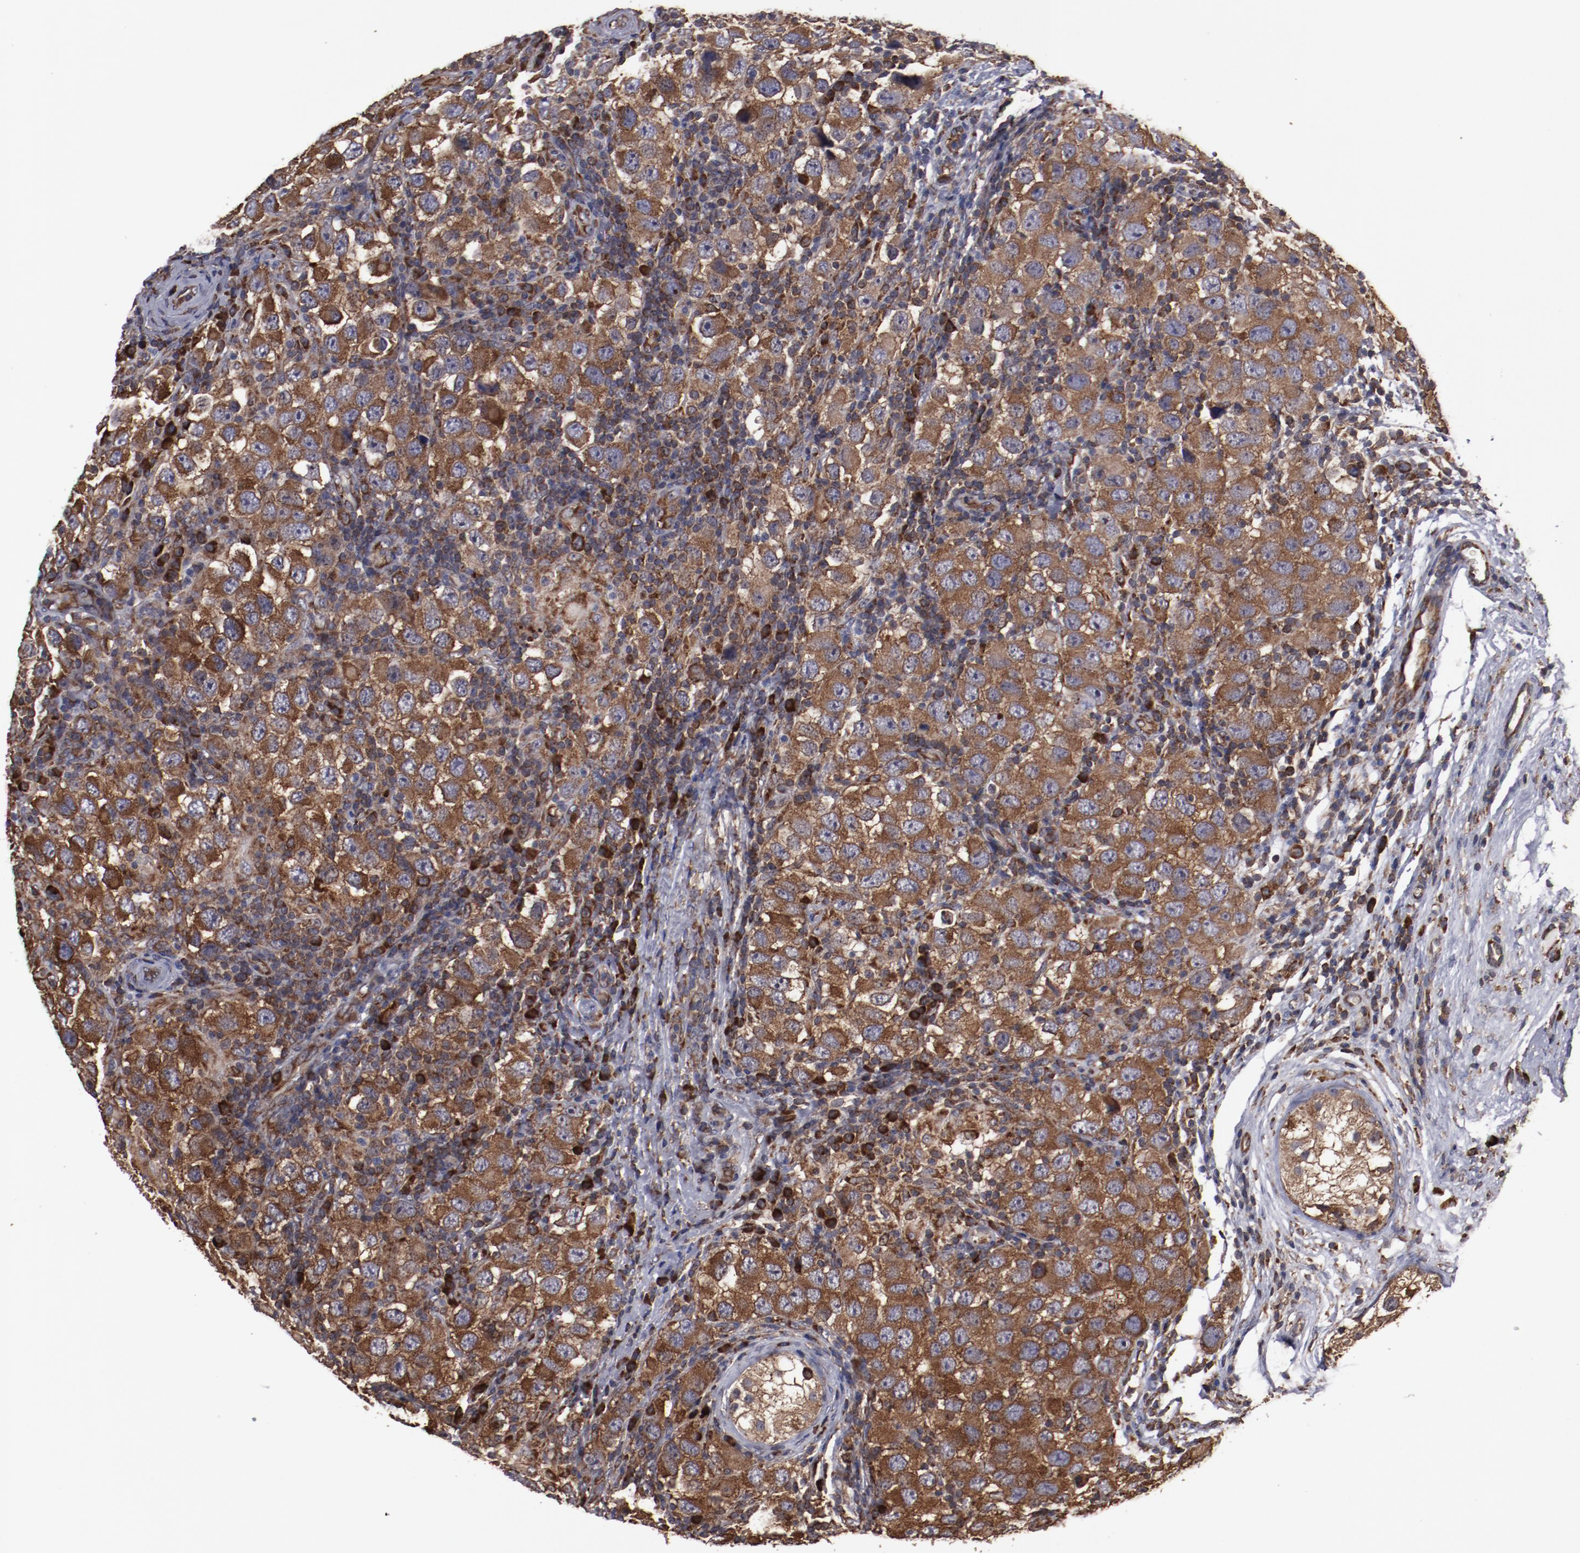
{"staining": {"intensity": "strong", "quantity": ">75%", "location": "cytoplasmic/membranous"}, "tissue": "testis cancer", "cell_type": "Tumor cells", "image_type": "cancer", "snomed": [{"axis": "morphology", "description": "Carcinoma, Embryonal, NOS"}, {"axis": "topography", "description": "Testis"}], "caption": "An image showing strong cytoplasmic/membranous expression in approximately >75% of tumor cells in embryonal carcinoma (testis), as visualized by brown immunohistochemical staining.", "gene": "RPS4Y1", "patient": {"sex": "male", "age": 21}}